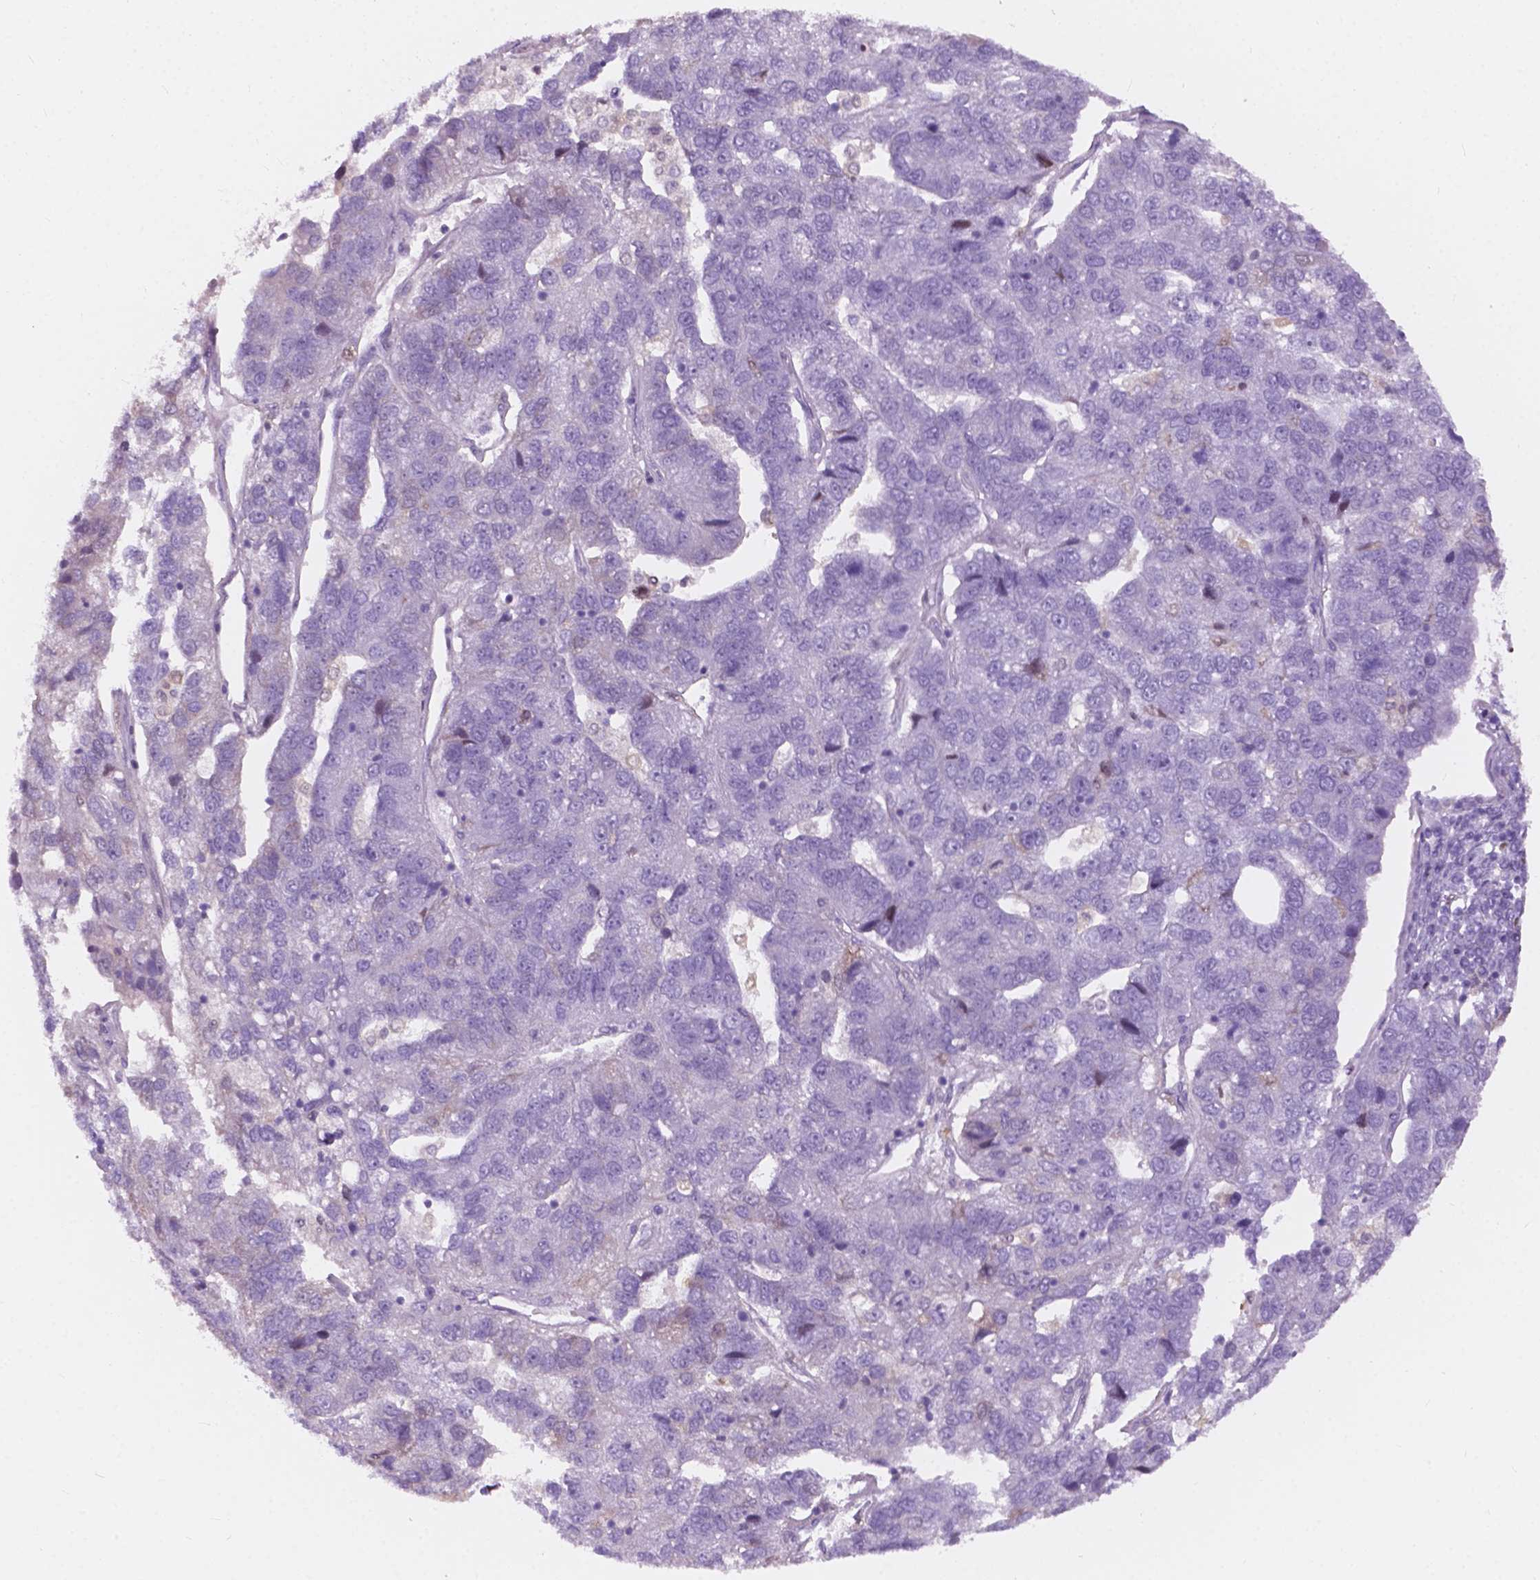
{"staining": {"intensity": "negative", "quantity": "none", "location": "none"}, "tissue": "pancreatic cancer", "cell_type": "Tumor cells", "image_type": "cancer", "snomed": [{"axis": "morphology", "description": "Adenocarcinoma, NOS"}, {"axis": "topography", "description": "Pancreas"}], "caption": "Pancreatic cancer (adenocarcinoma) stained for a protein using IHC reveals no positivity tumor cells.", "gene": "FXYD2", "patient": {"sex": "female", "age": 61}}